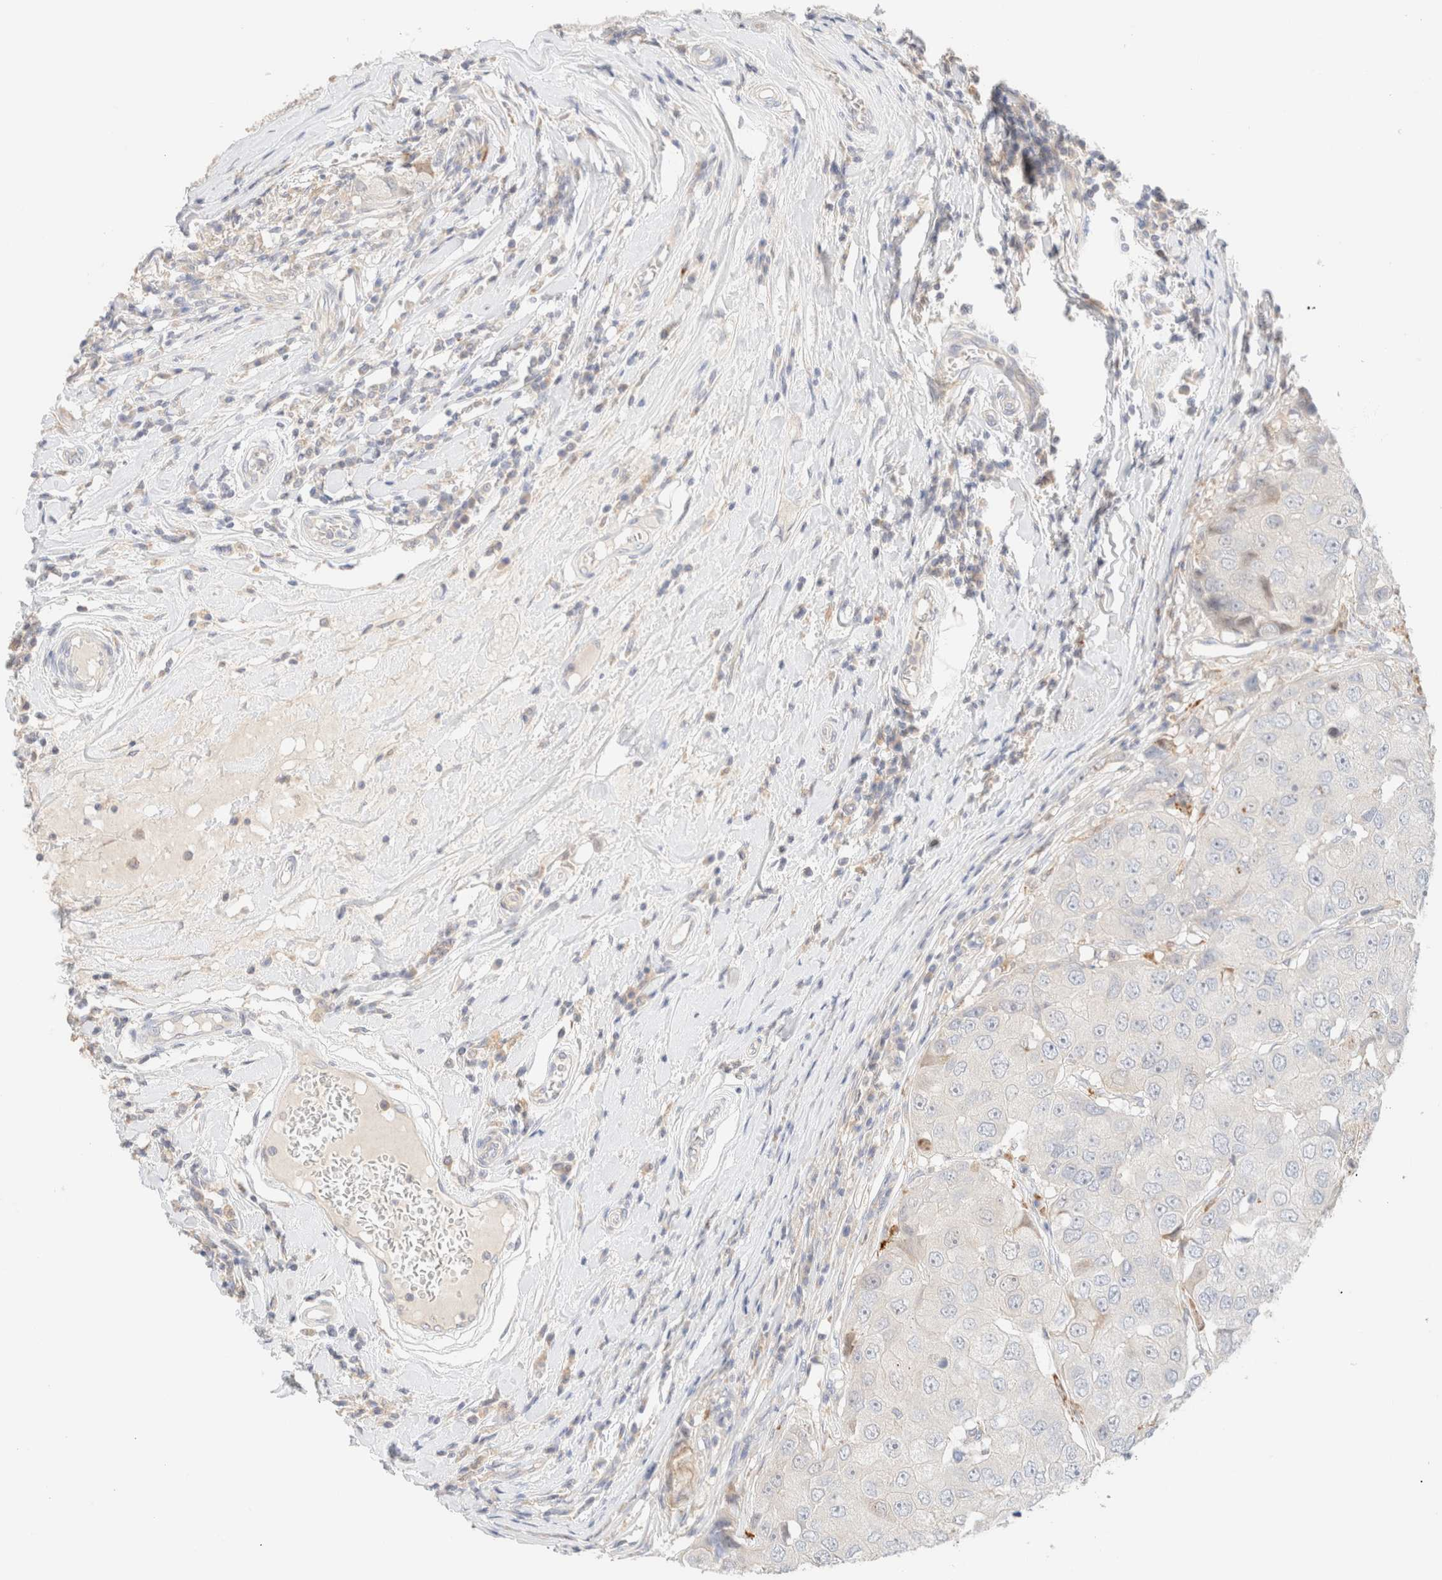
{"staining": {"intensity": "negative", "quantity": "none", "location": "none"}, "tissue": "breast cancer", "cell_type": "Tumor cells", "image_type": "cancer", "snomed": [{"axis": "morphology", "description": "Duct carcinoma"}, {"axis": "topography", "description": "Breast"}], "caption": "Immunohistochemistry (IHC) image of neoplastic tissue: human breast invasive ductal carcinoma stained with DAB (3,3'-diaminobenzidine) displays no significant protein expression in tumor cells.", "gene": "SARM1", "patient": {"sex": "female", "age": 27}}